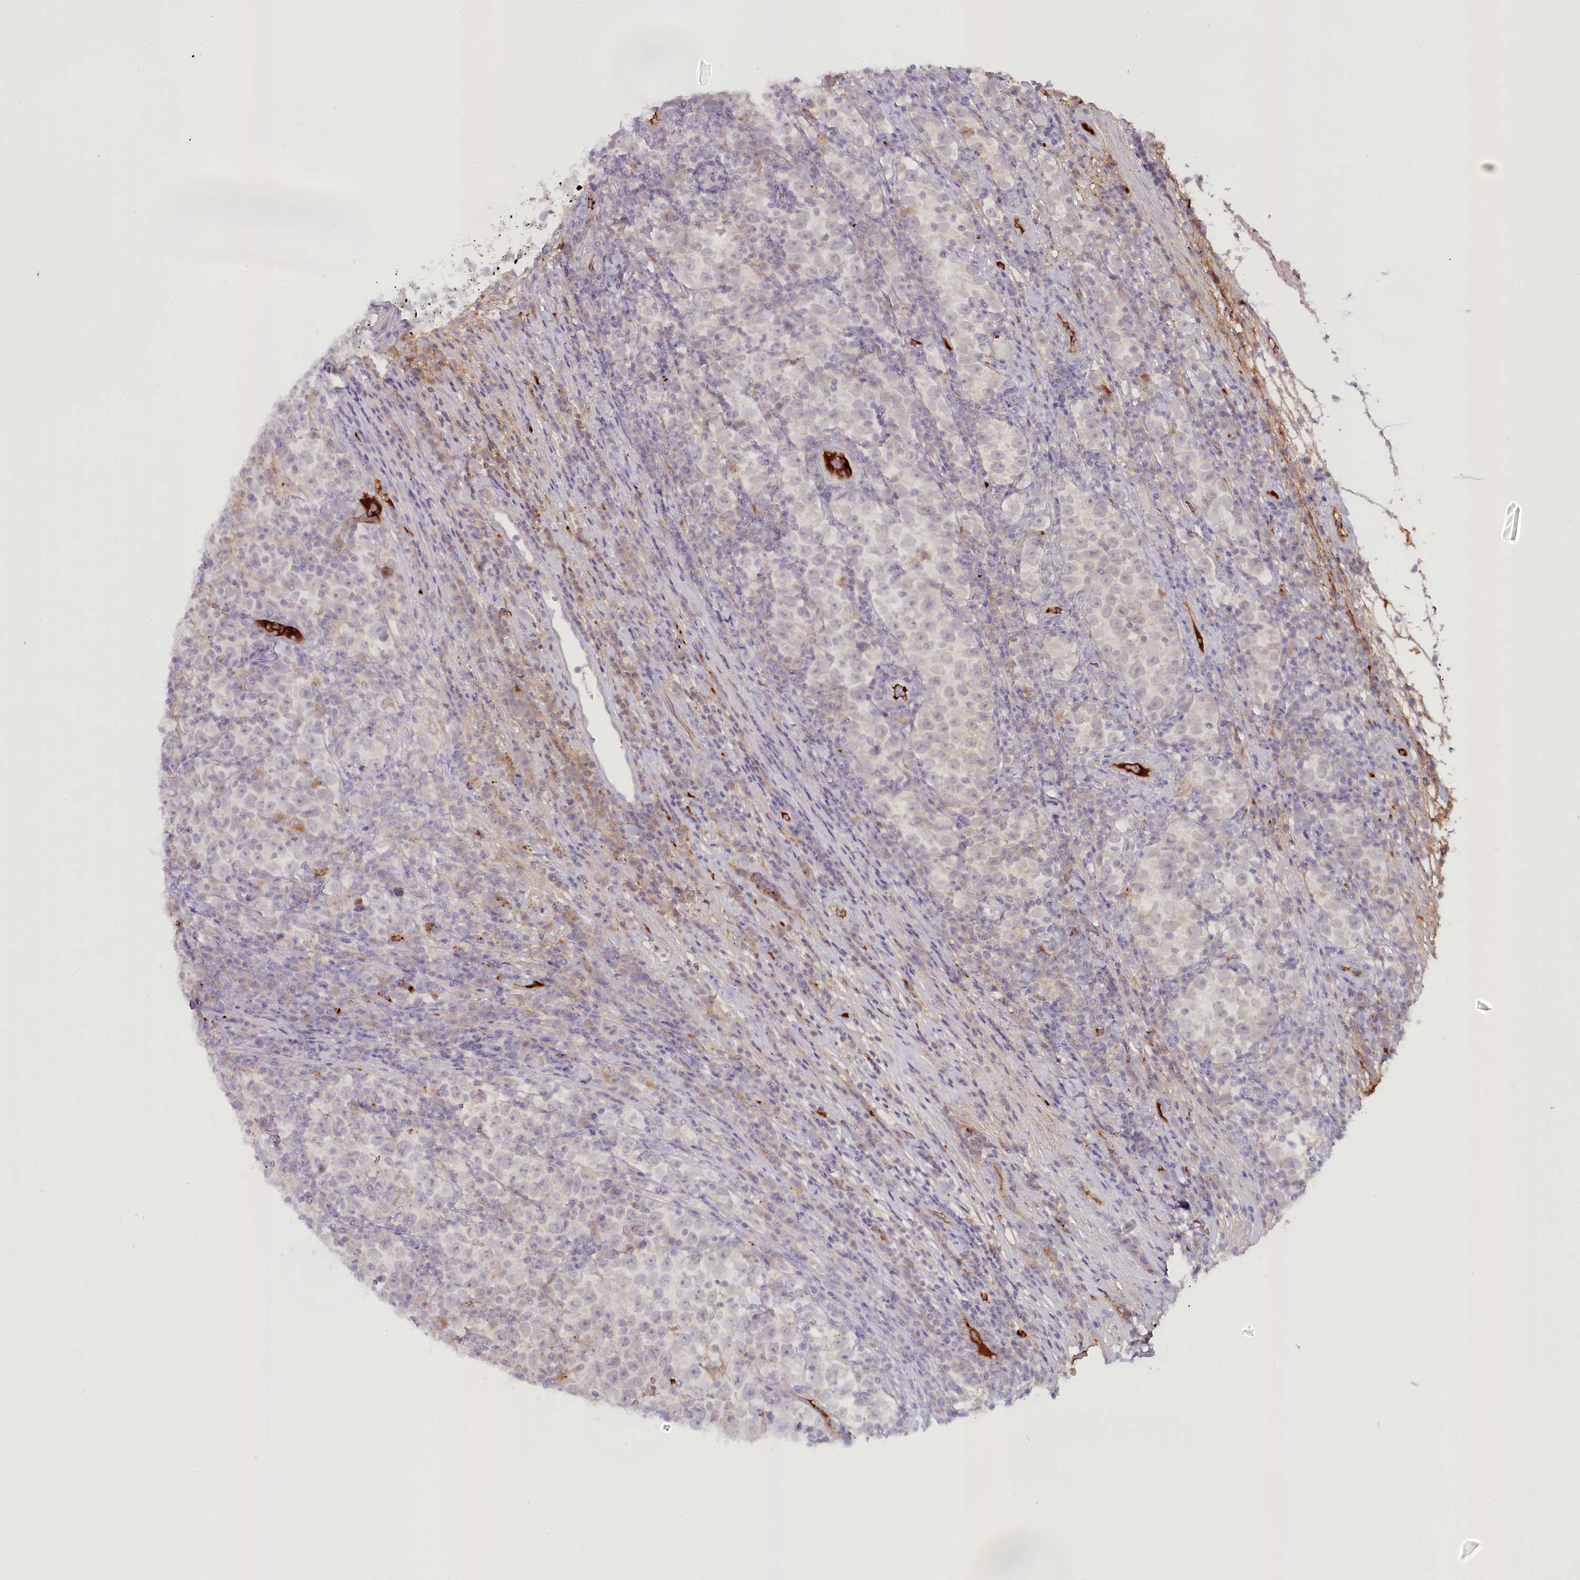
{"staining": {"intensity": "negative", "quantity": "none", "location": "none"}, "tissue": "testis cancer", "cell_type": "Tumor cells", "image_type": "cancer", "snomed": [{"axis": "morphology", "description": "Normal tissue, NOS"}, {"axis": "morphology", "description": "Seminoma, NOS"}, {"axis": "topography", "description": "Testis"}], "caption": "Tumor cells are negative for brown protein staining in testis seminoma.", "gene": "PSAPL1", "patient": {"sex": "male", "age": 43}}